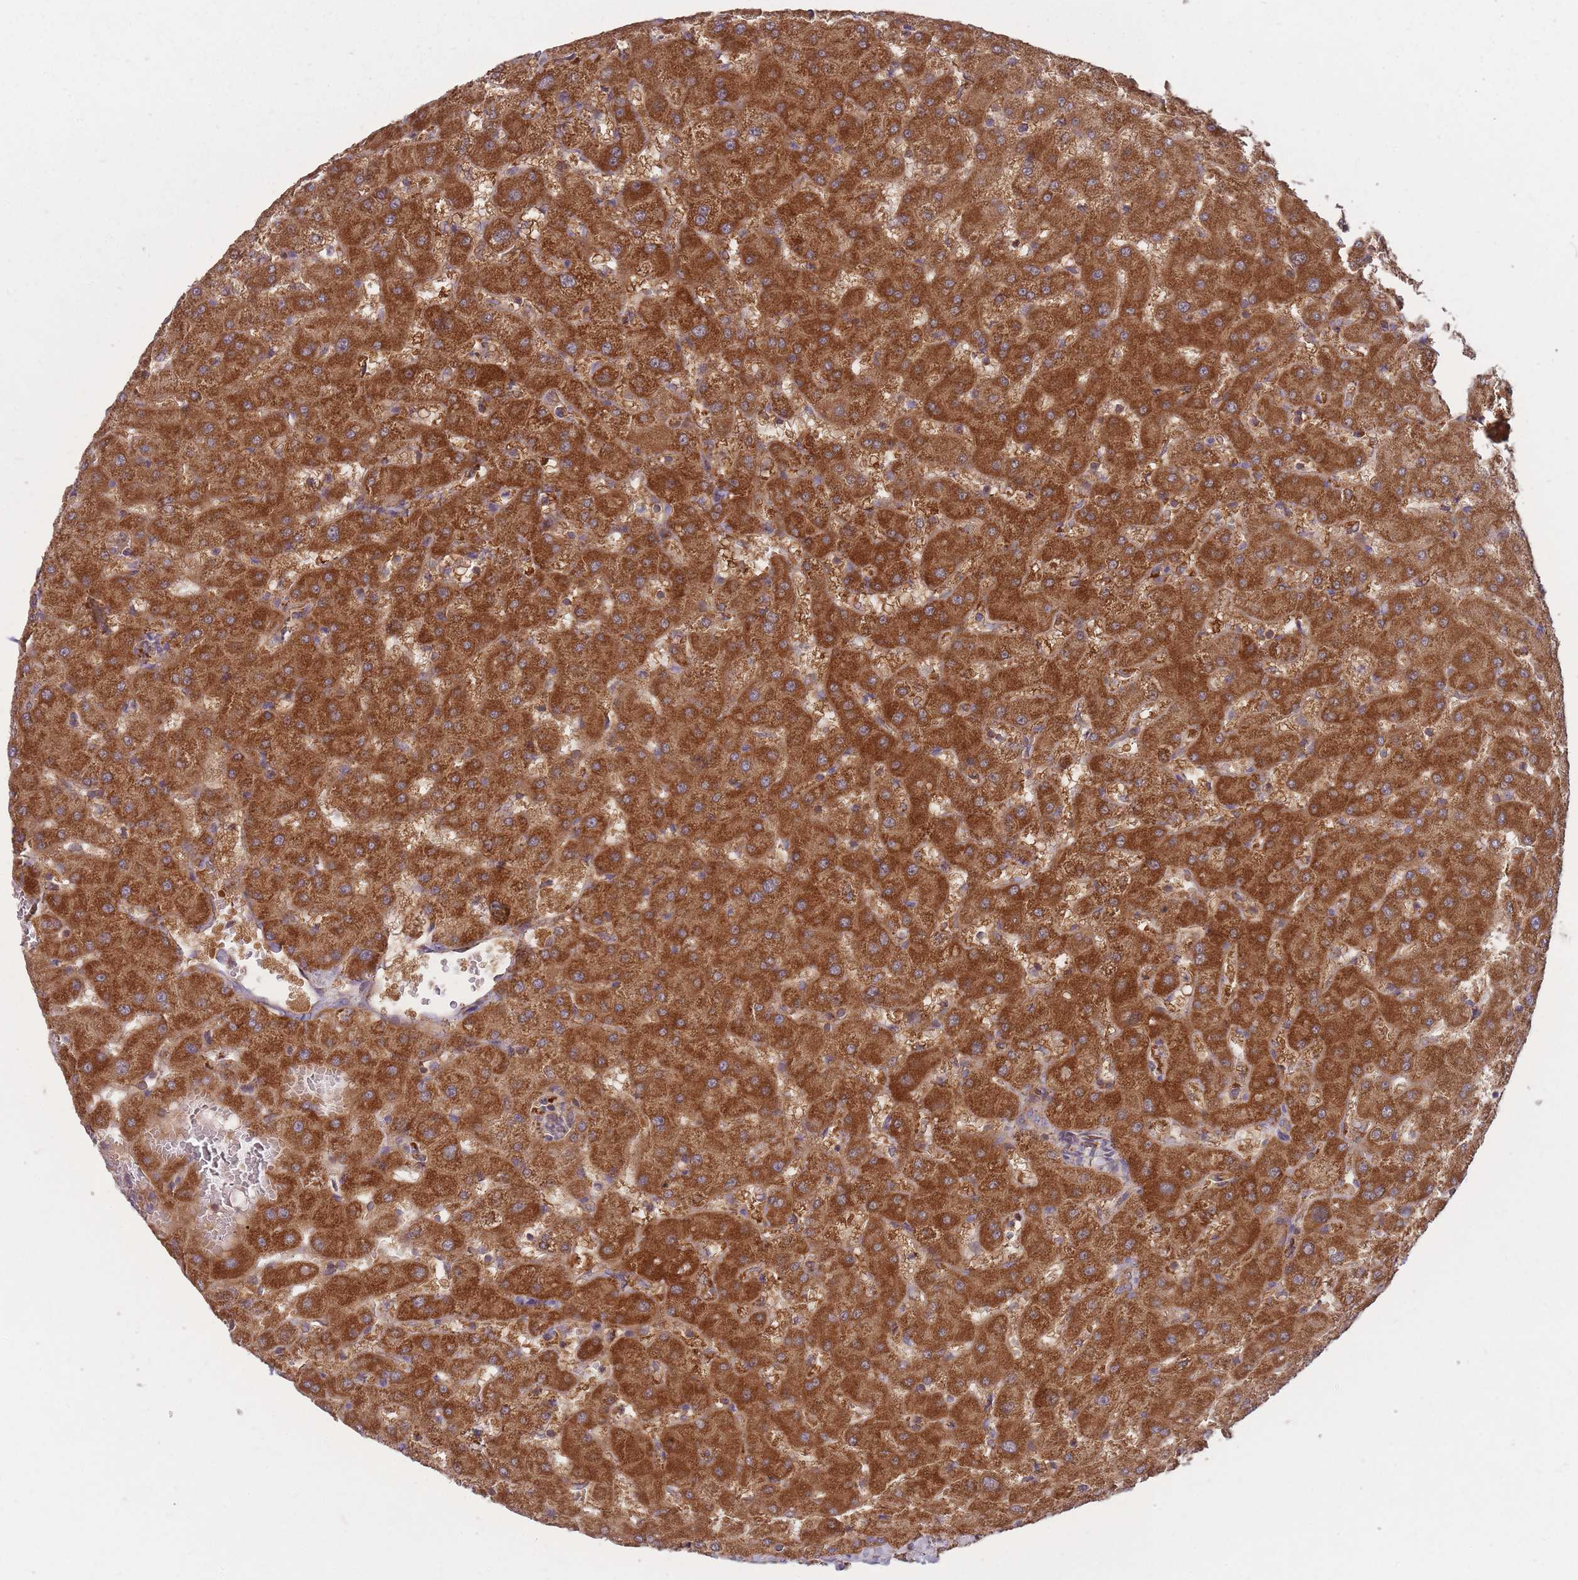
{"staining": {"intensity": "weak", "quantity": "25%-75%", "location": "cytoplasmic/membranous"}, "tissue": "liver", "cell_type": "Cholangiocytes", "image_type": "normal", "snomed": [{"axis": "morphology", "description": "Normal tissue, NOS"}, {"axis": "topography", "description": "Liver"}], "caption": "Cholangiocytes demonstrate low levels of weak cytoplasmic/membranous expression in approximately 25%-75% of cells in unremarkable liver. (brown staining indicates protein expression, while blue staining denotes nuclei).", "gene": "ENSG00000255639", "patient": {"sex": "female", "age": 63}}